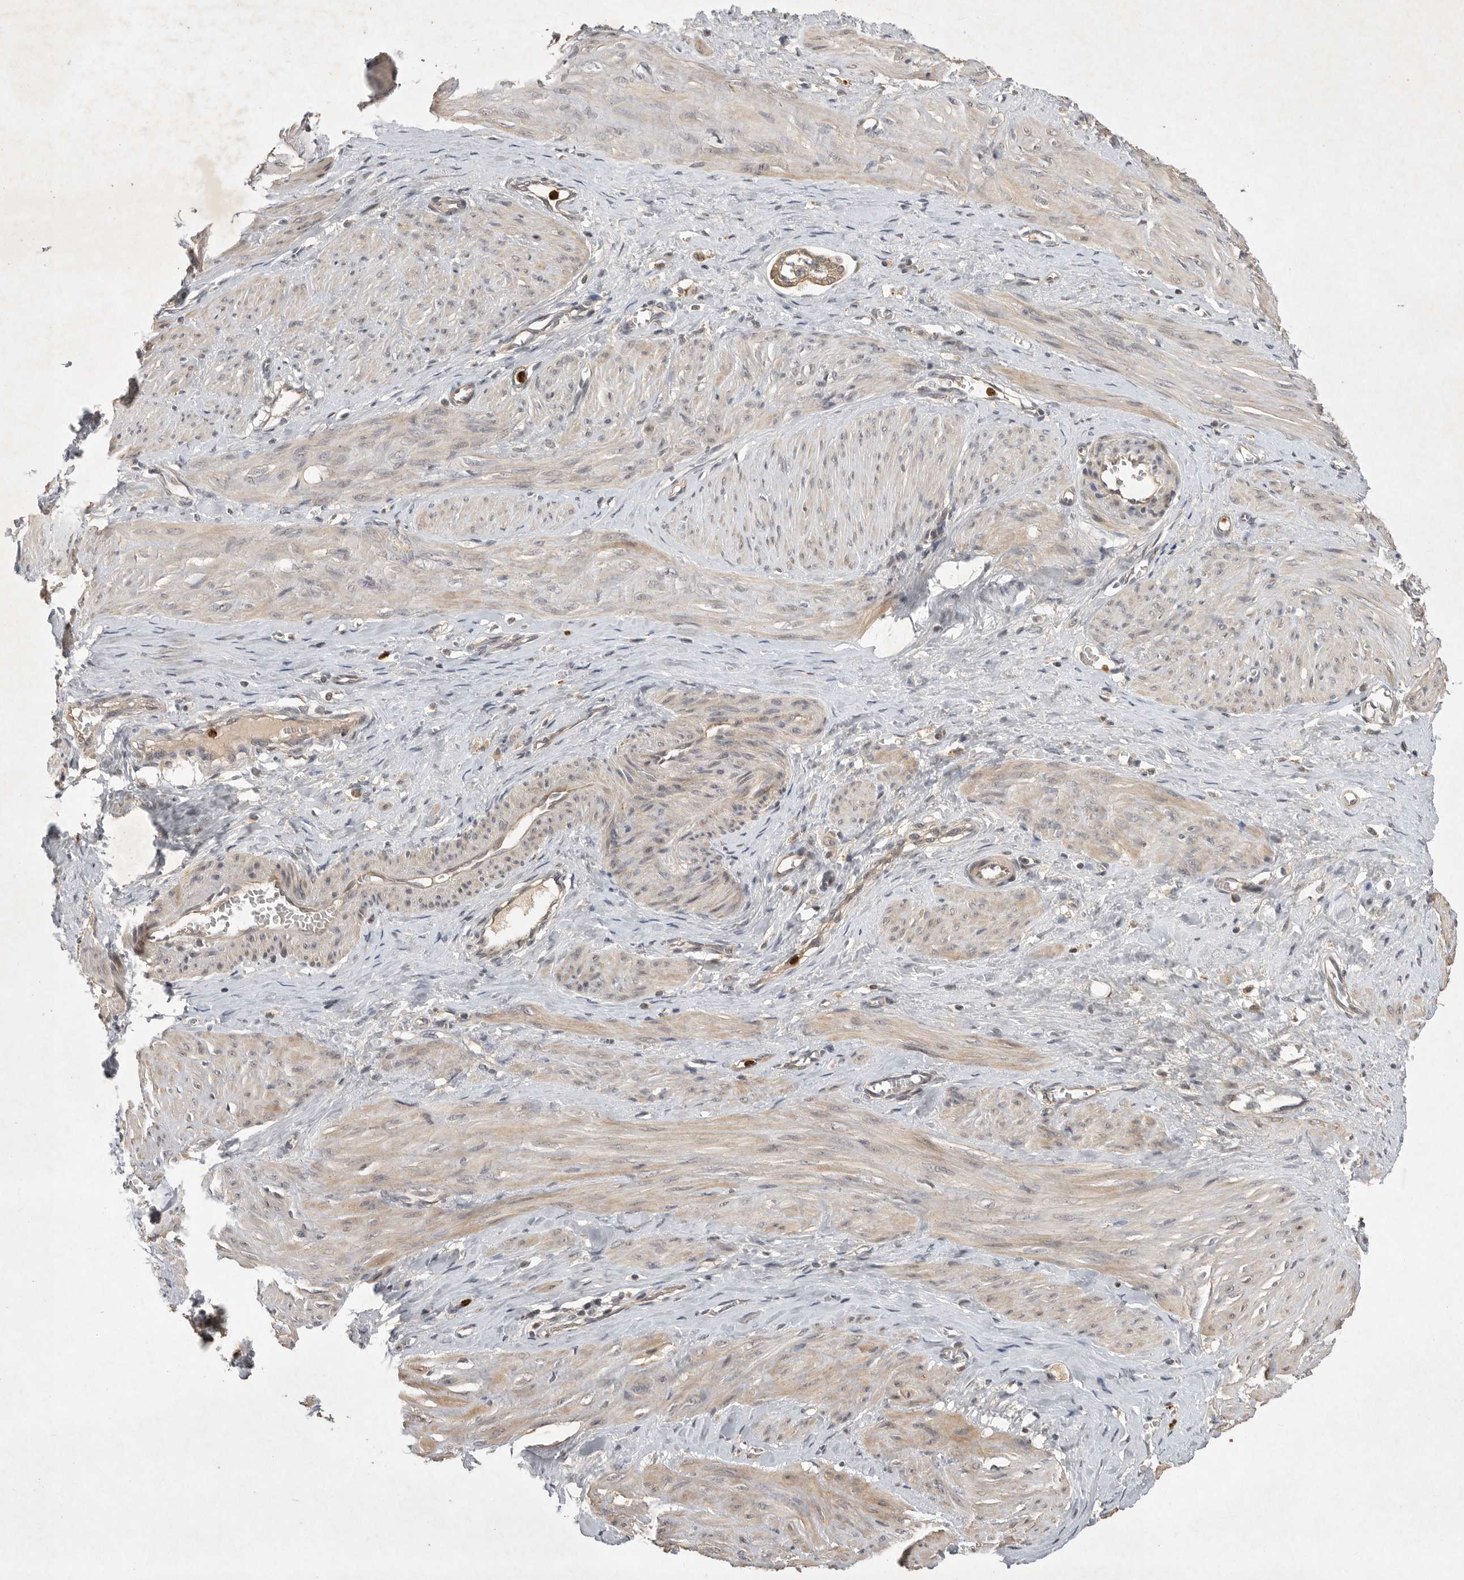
{"staining": {"intensity": "moderate", "quantity": "25%-75%", "location": "cytoplasmic/membranous"}, "tissue": "smooth muscle", "cell_type": "Smooth muscle cells", "image_type": "normal", "snomed": [{"axis": "morphology", "description": "Normal tissue, NOS"}, {"axis": "topography", "description": "Endometrium"}], "caption": "Benign smooth muscle was stained to show a protein in brown. There is medium levels of moderate cytoplasmic/membranous expression in about 25%-75% of smooth muscle cells. (Stains: DAB (3,3'-diaminobenzidine) in brown, nuclei in blue, Microscopy: brightfield microscopy at high magnification).", "gene": "UBE3D", "patient": {"sex": "female", "age": 33}}